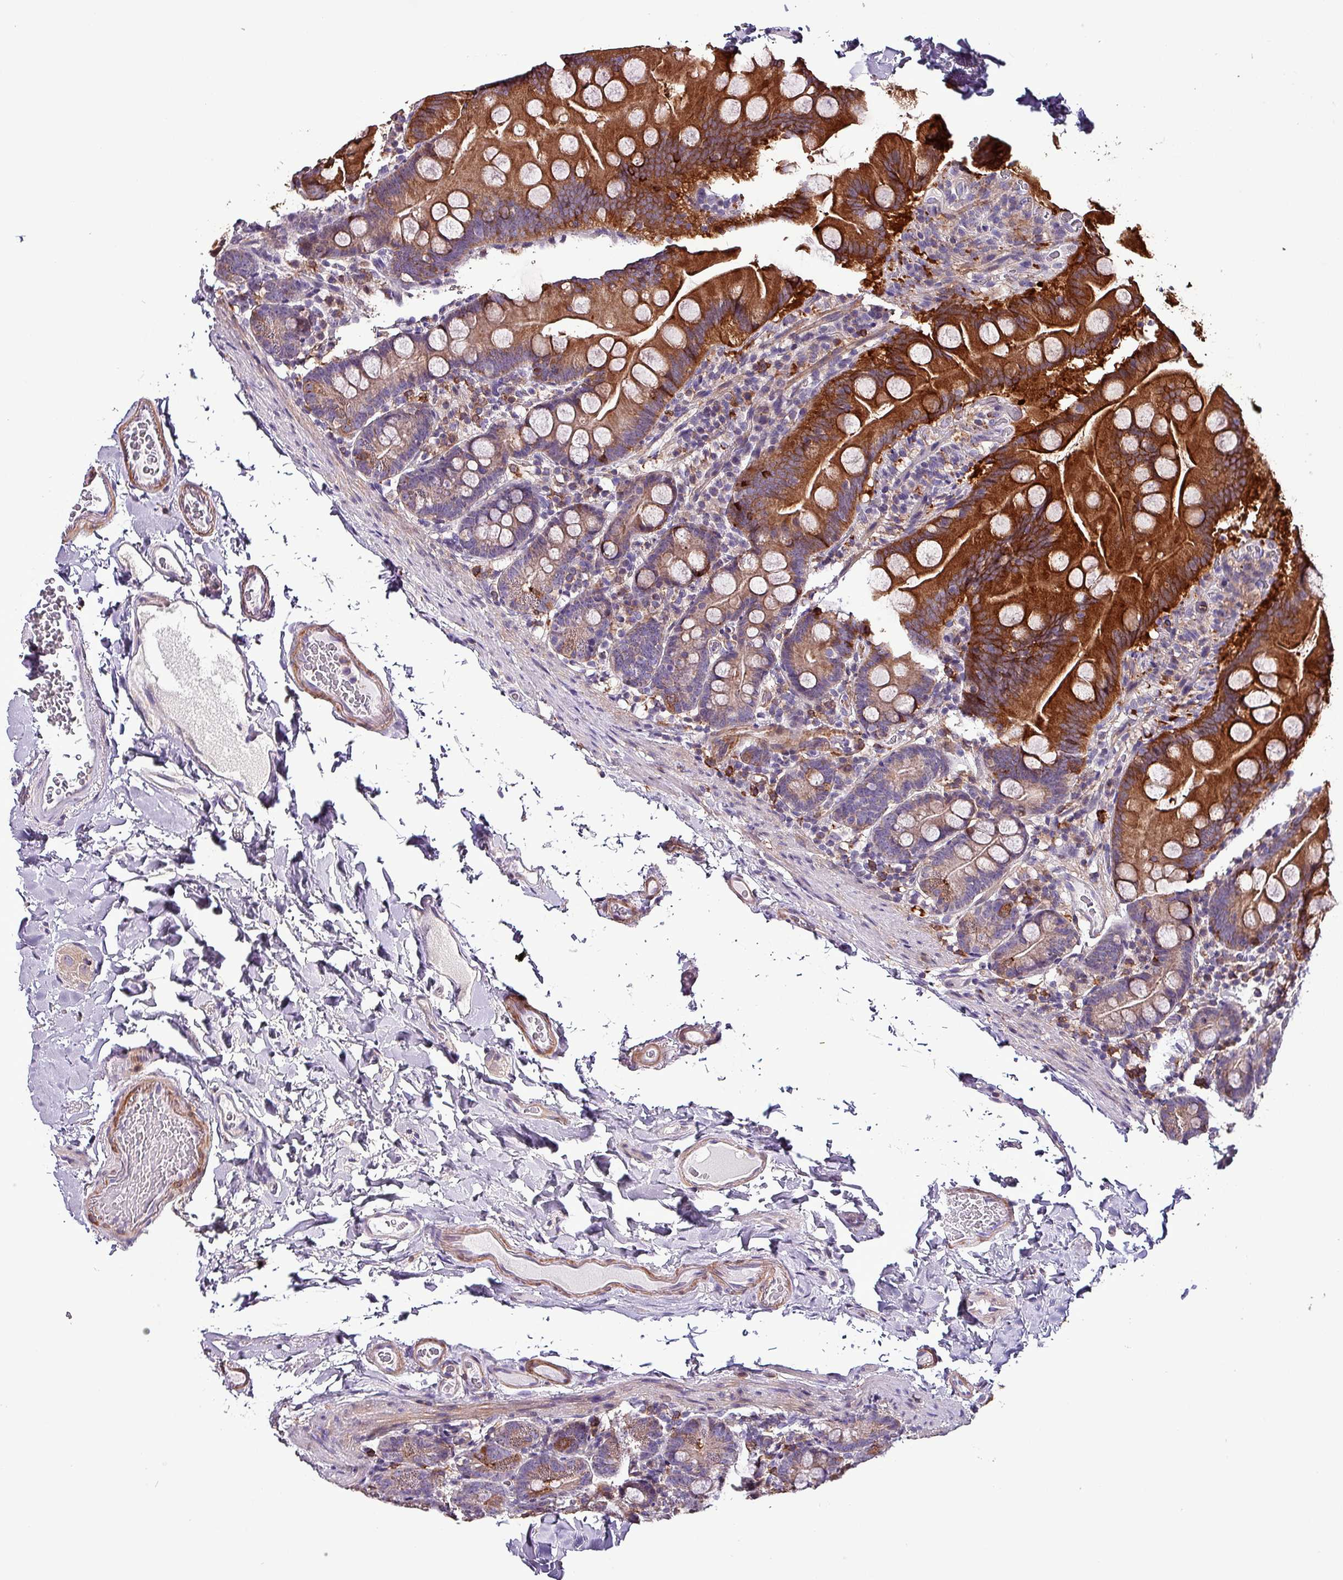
{"staining": {"intensity": "strong", "quantity": "25%-75%", "location": "cytoplasmic/membranous"}, "tissue": "small intestine", "cell_type": "Glandular cells", "image_type": "normal", "snomed": [{"axis": "morphology", "description": "Normal tissue, NOS"}, {"axis": "topography", "description": "Small intestine"}], "caption": "Immunohistochemistry photomicrograph of unremarkable small intestine: small intestine stained using IHC displays high levels of strong protein expression localized specifically in the cytoplasmic/membranous of glandular cells, appearing as a cytoplasmic/membranous brown color.", "gene": "SCIN", "patient": {"sex": "female", "age": 68}}